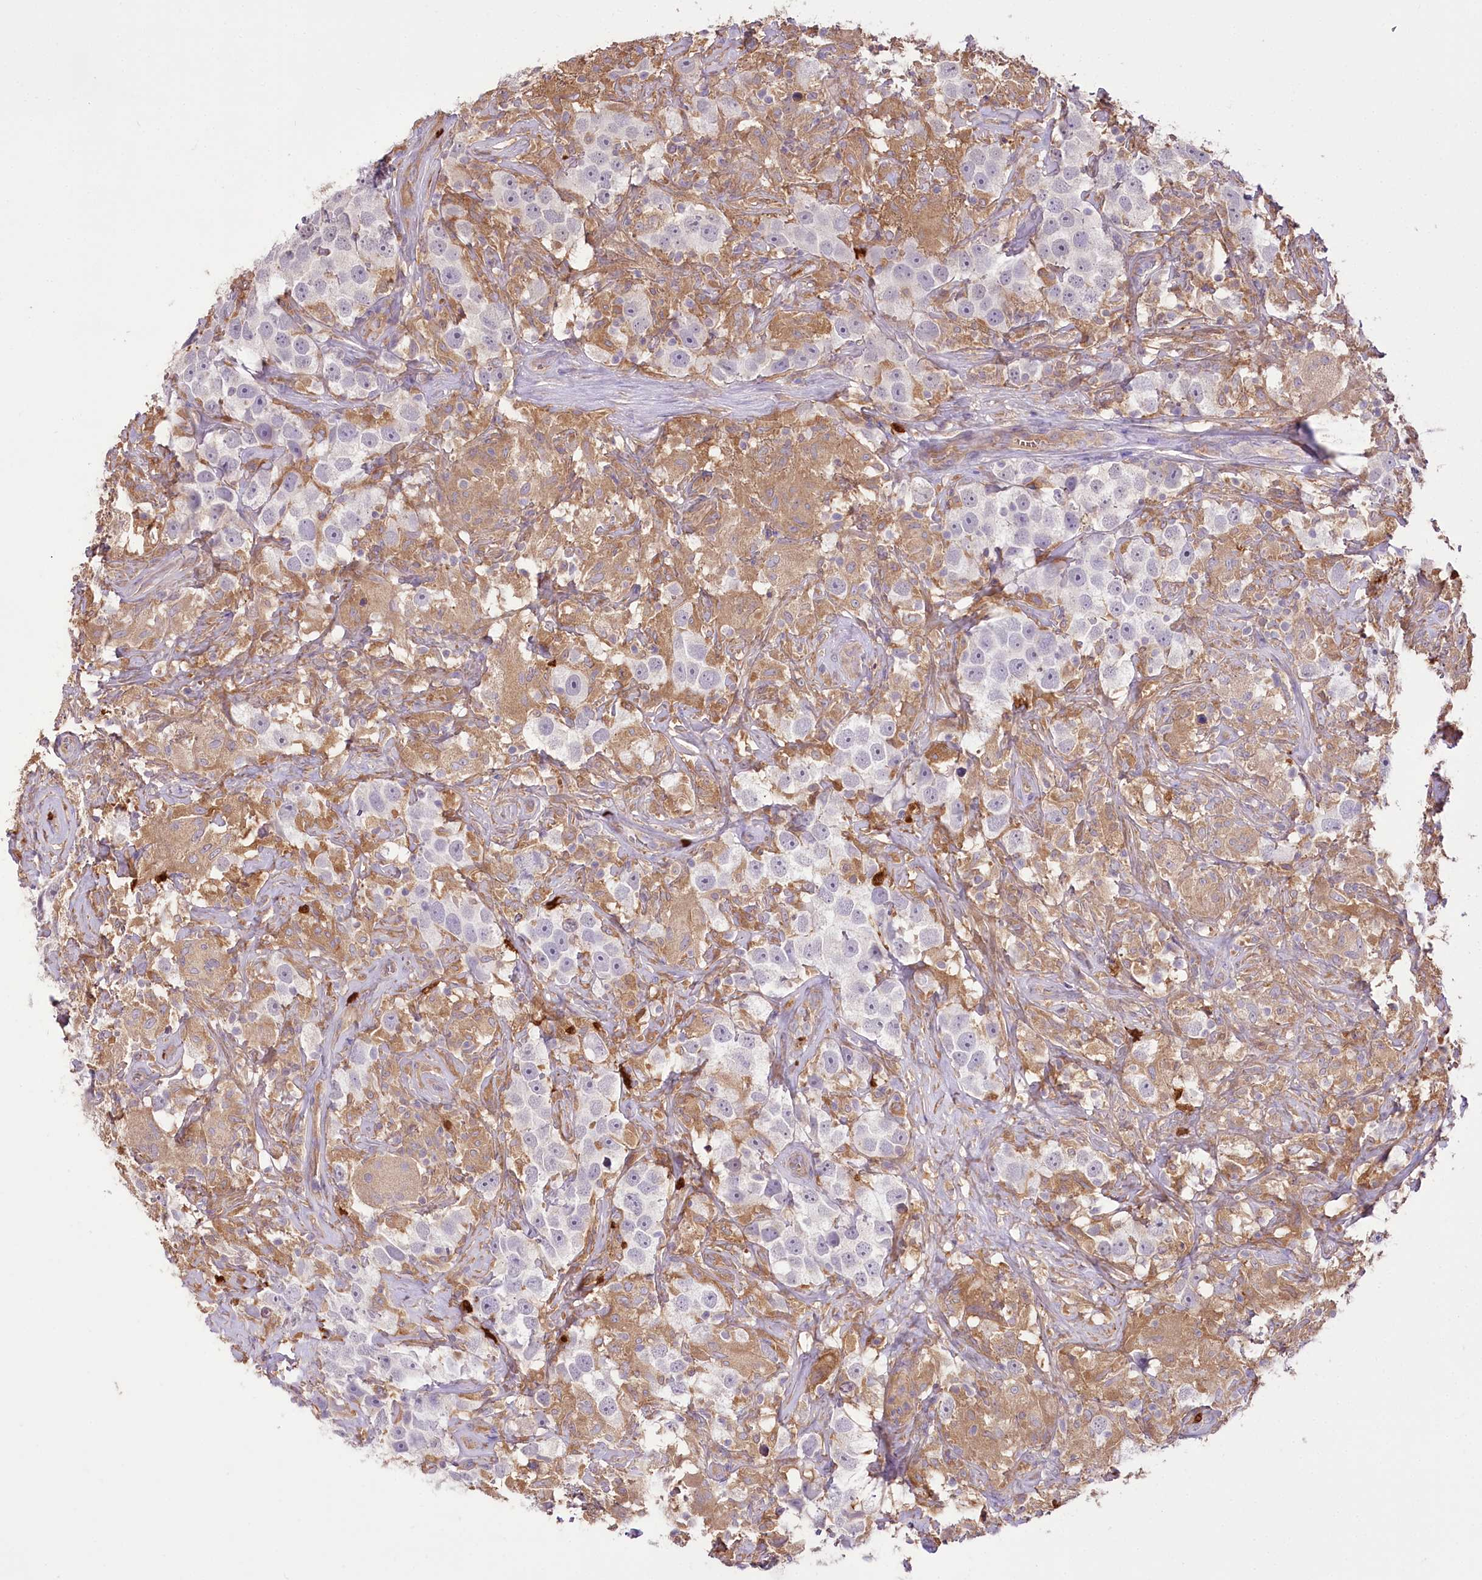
{"staining": {"intensity": "negative", "quantity": "none", "location": "none"}, "tissue": "testis cancer", "cell_type": "Tumor cells", "image_type": "cancer", "snomed": [{"axis": "morphology", "description": "Seminoma, NOS"}, {"axis": "topography", "description": "Testis"}], "caption": "IHC of testis cancer (seminoma) reveals no positivity in tumor cells.", "gene": "DPYD", "patient": {"sex": "male", "age": 49}}